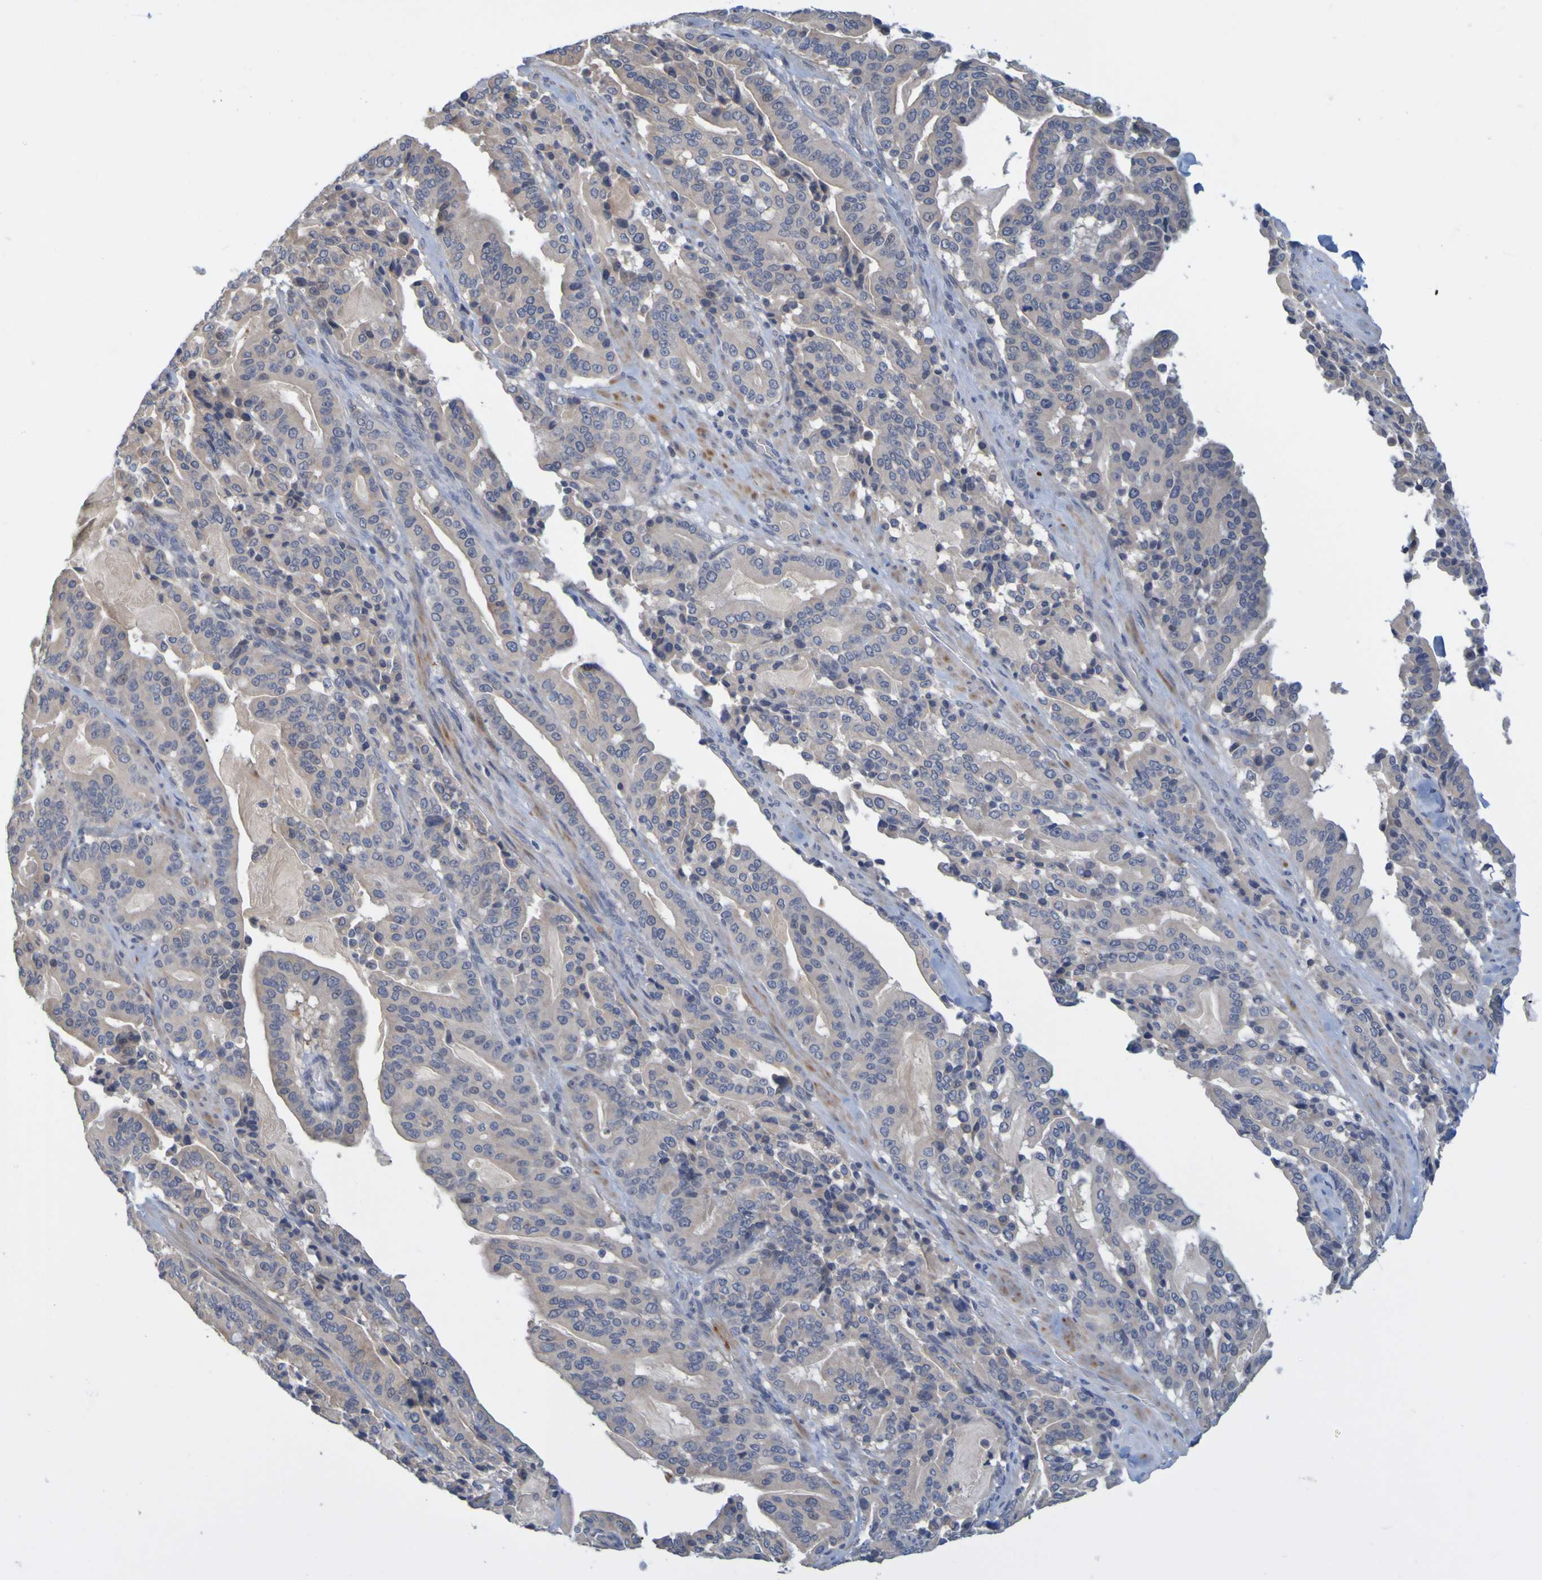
{"staining": {"intensity": "negative", "quantity": "none", "location": "none"}, "tissue": "pancreatic cancer", "cell_type": "Tumor cells", "image_type": "cancer", "snomed": [{"axis": "morphology", "description": "Adenocarcinoma, NOS"}, {"axis": "topography", "description": "Pancreas"}], "caption": "A histopathology image of pancreatic cancer stained for a protein reveals no brown staining in tumor cells. (Immunohistochemistry, brightfield microscopy, high magnification).", "gene": "ENDOU", "patient": {"sex": "male", "age": 63}}